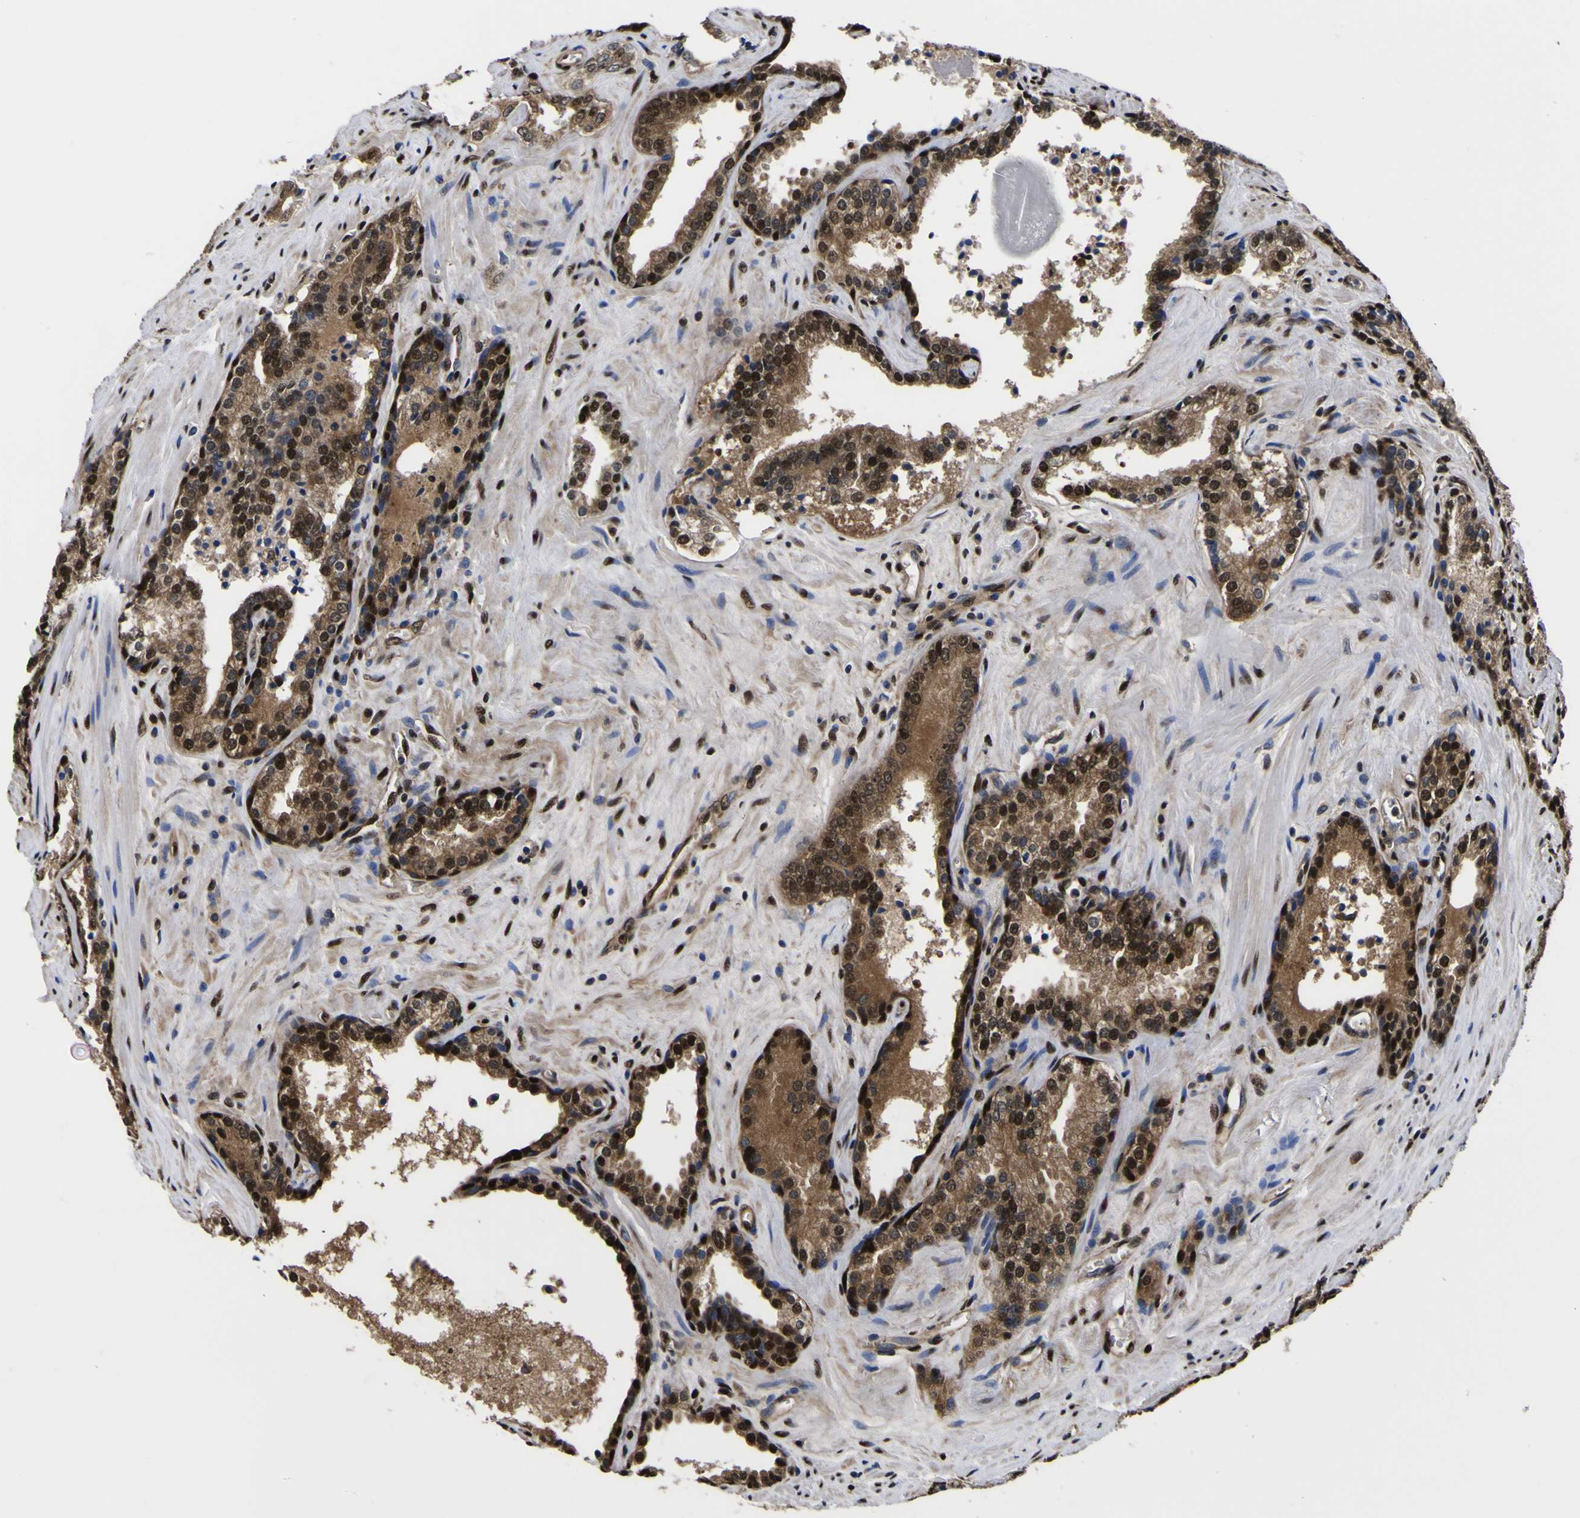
{"staining": {"intensity": "strong", "quantity": ">75%", "location": "cytoplasmic/membranous,nuclear"}, "tissue": "prostate cancer", "cell_type": "Tumor cells", "image_type": "cancer", "snomed": [{"axis": "morphology", "description": "Adenocarcinoma, Low grade"}, {"axis": "topography", "description": "Prostate"}], "caption": "Immunohistochemistry image of neoplastic tissue: human low-grade adenocarcinoma (prostate) stained using IHC reveals high levels of strong protein expression localized specifically in the cytoplasmic/membranous and nuclear of tumor cells, appearing as a cytoplasmic/membranous and nuclear brown color.", "gene": "FAM110B", "patient": {"sex": "male", "age": 60}}